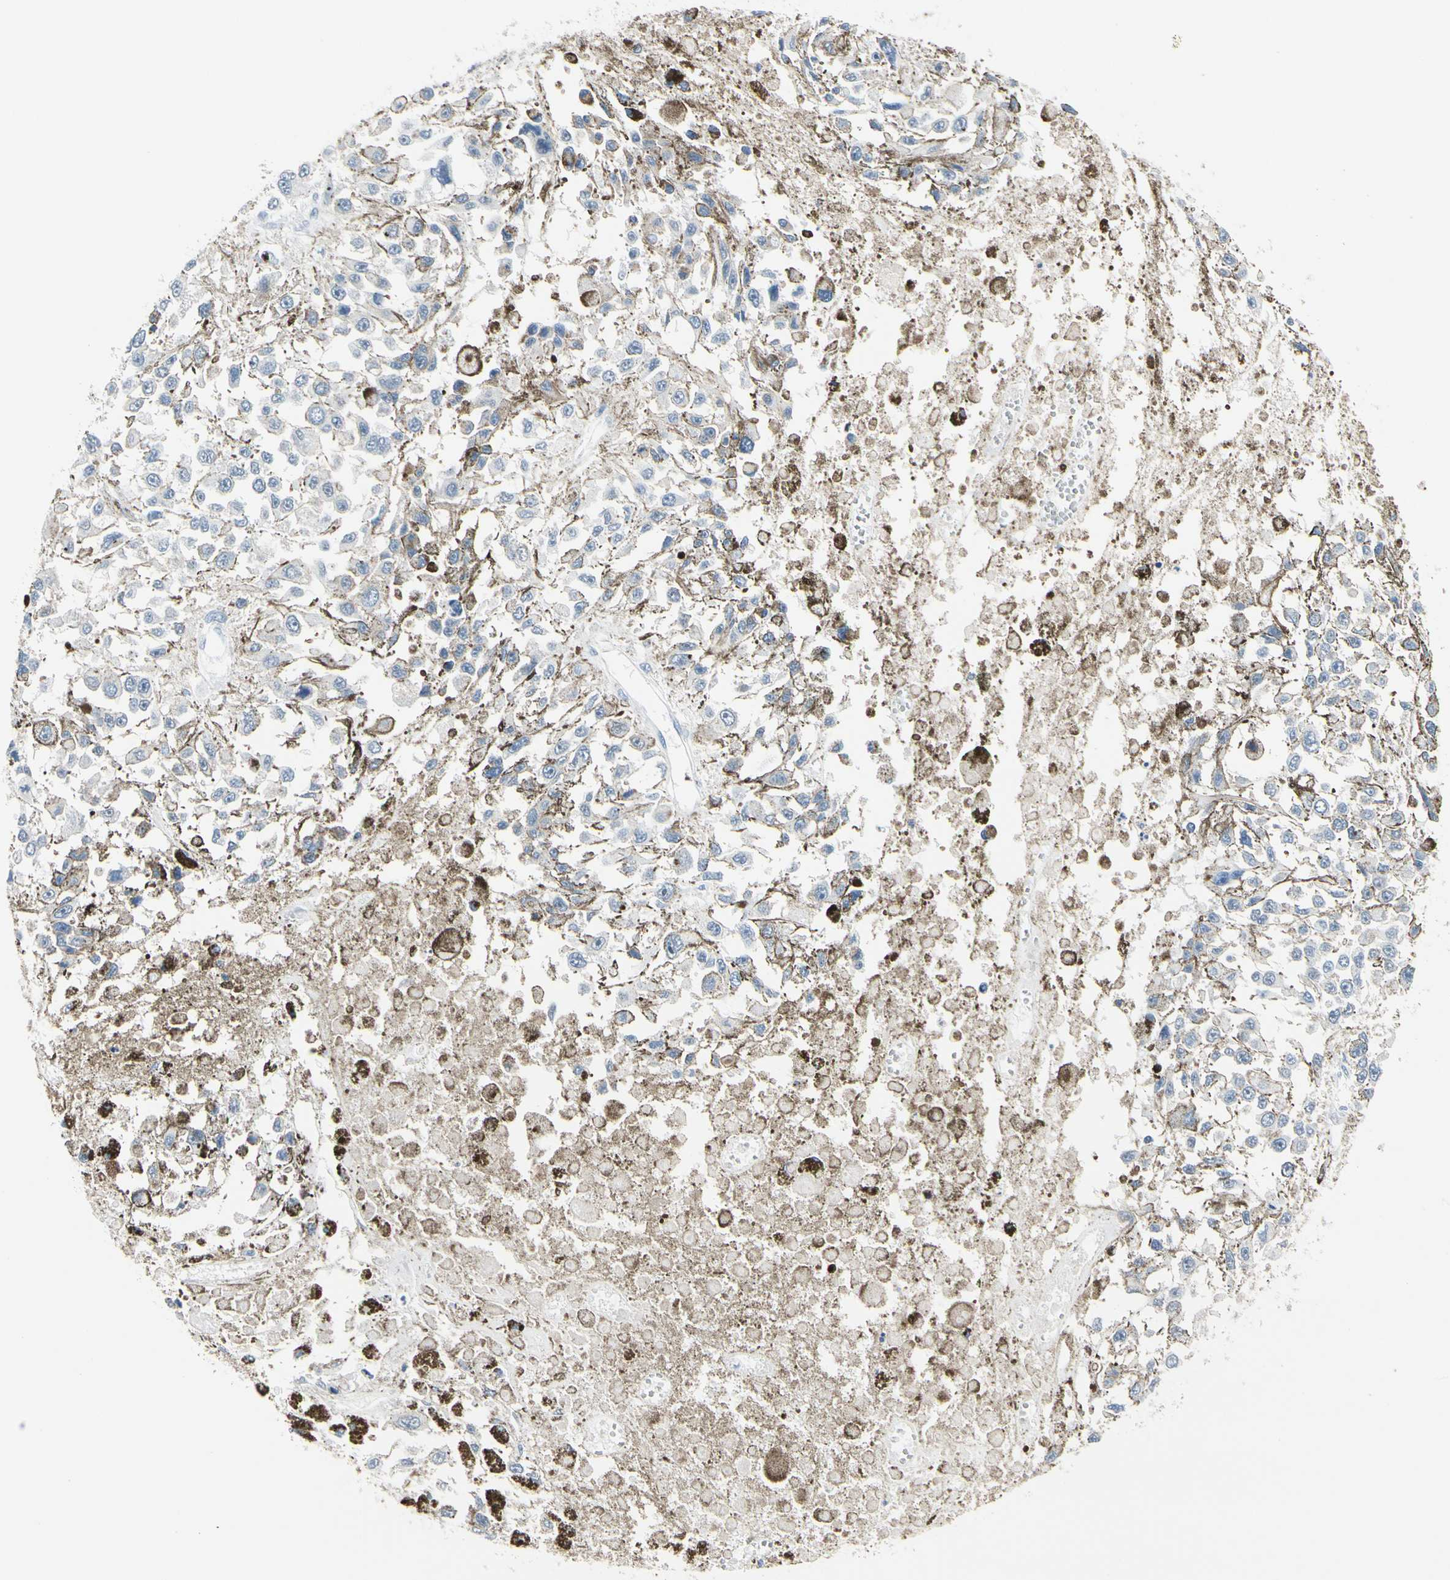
{"staining": {"intensity": "negative", "quantity": "none", "location": "none"}, "tissue": "melanoma", "cell_type": "Tumor cells", "image_type": "cancer", "snomed": [{"axis": "morphology", "description": "Malignant melanoma, Metastatic site"}, {"axis": "topography", "description": "Lymph node"}], "caption": "Human melanoma stained for a protein using immunohistochemistry displays no expression in tumor cells.", "gene": "TXN", "patient": {"sex": "male", "age": 59}}